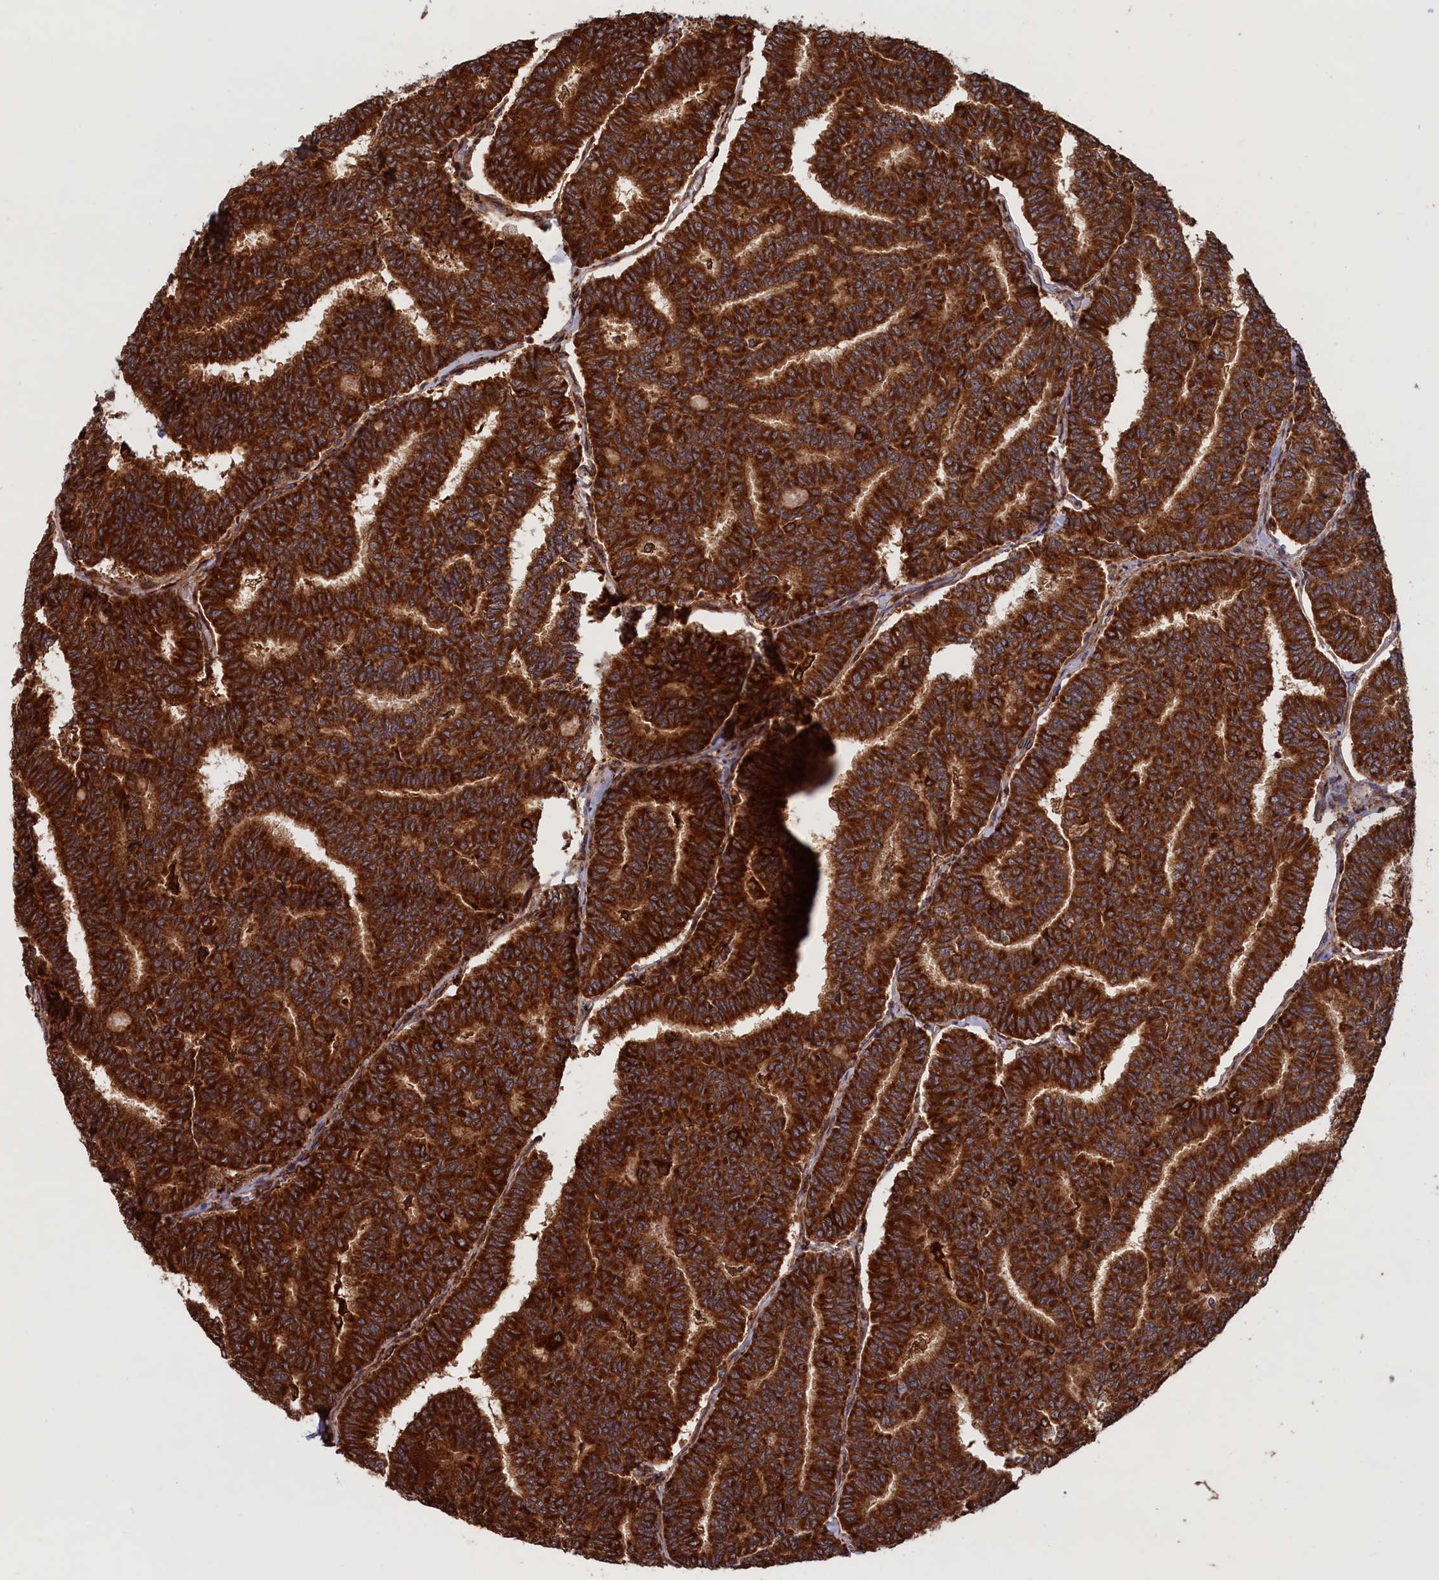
{"staining": {"intensity": "strong", "quantity": ">75%", "location": "cytoplasmic/membranous"}, "tissue": "thyroid cancer", "cell_type": "Tumor cells", "image_type": "cancer", "snomed": [{"axis": "morphology", "description": "Papillary adenocarcinoma, NOS"}, {"axis": "topography", "description": "Thyroid gland"}], "caption": "High-power microscopy captured an immunohistochemistry micrograph of papillary adenocarcinoma (thyroid), revealing strong cytoplasmic/membranous staining in approximately >75% of tumor cells. (Brightfield microscopy of DAB IHC at high magnification).", "gene": "PLA2G4C", "patient": {"sex": "female", "age": 35}}